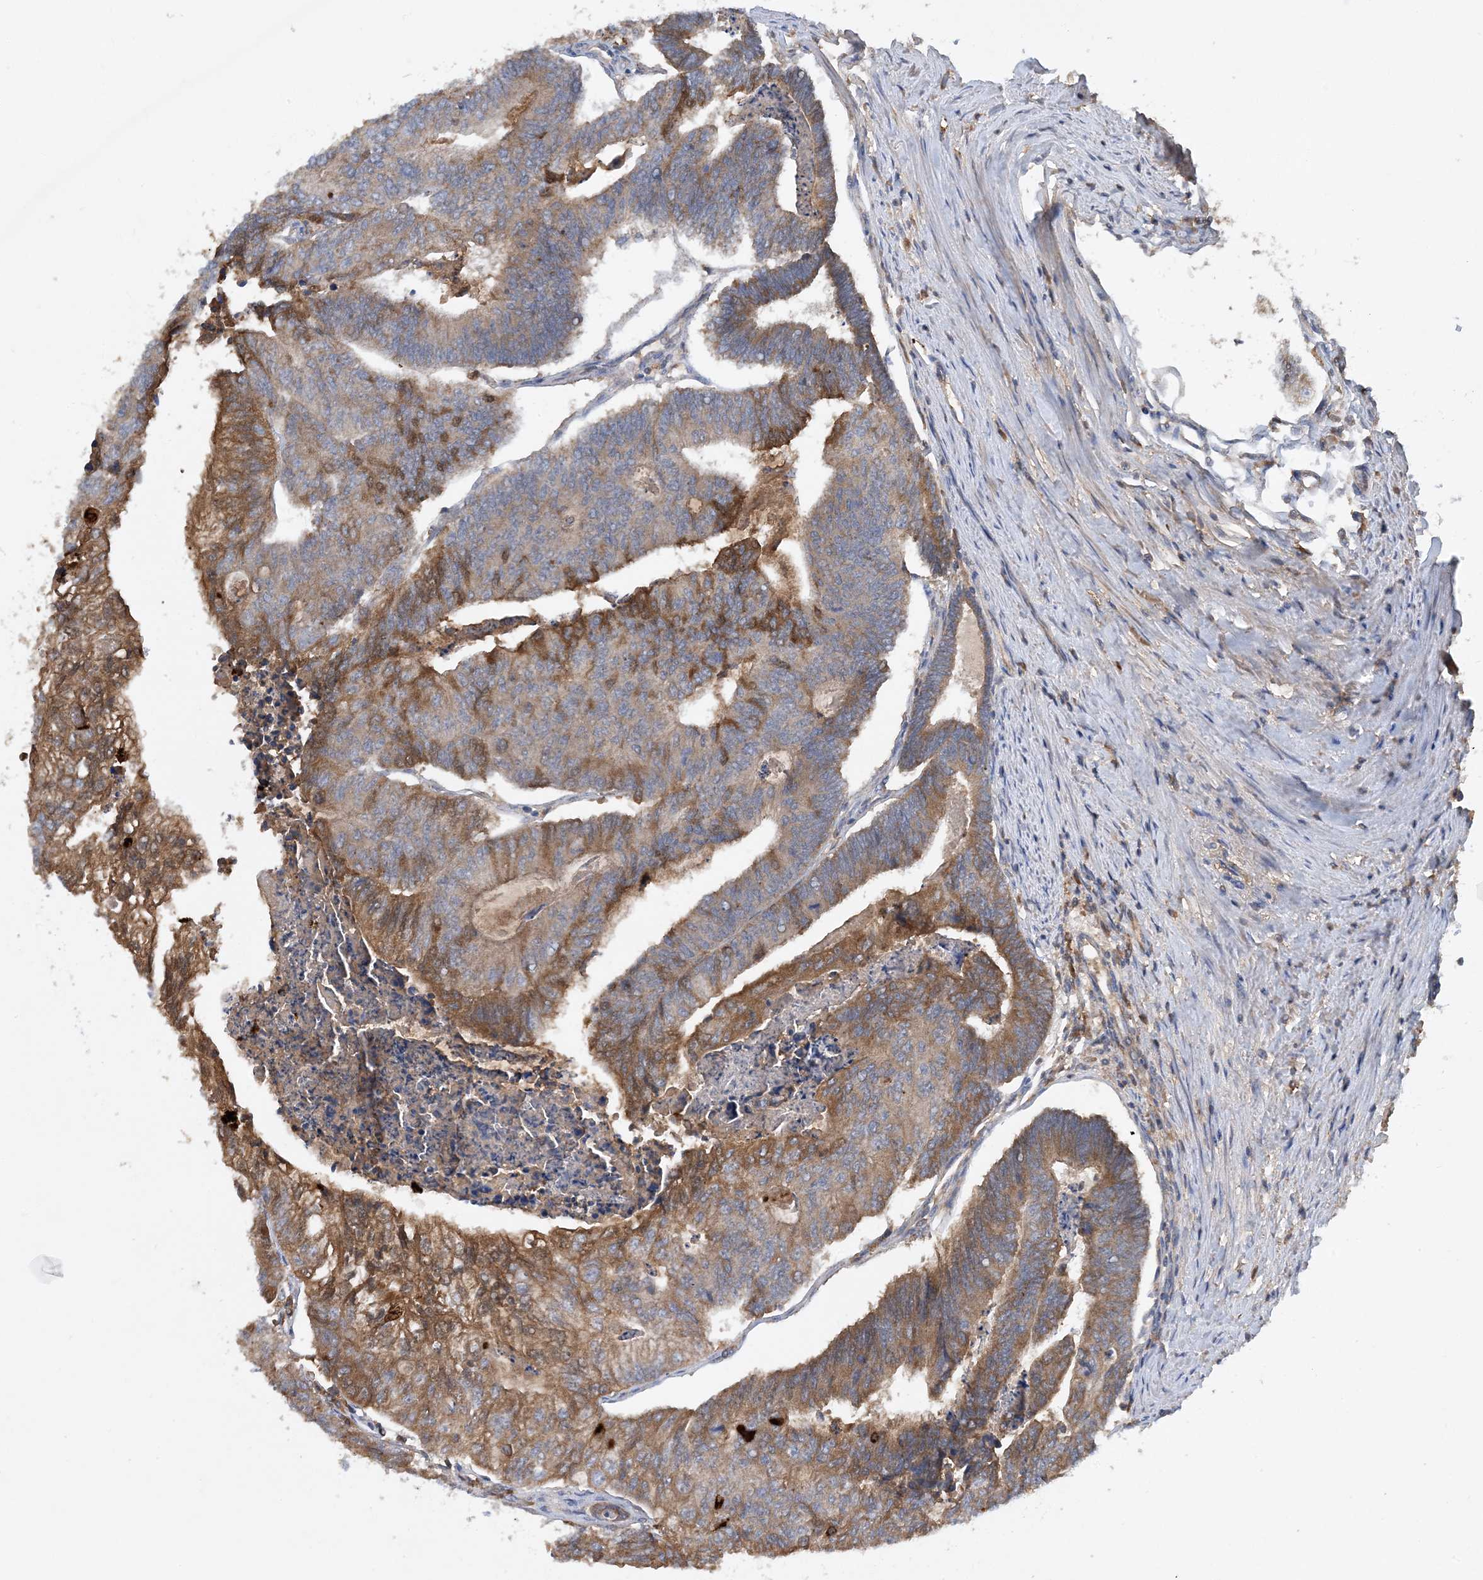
{"staining": {"intensity": "strong", "quantity": "<25%", "location": "cytoplasmic/membranous"}, "tissue": "colorectal cancer", "cell_type": "Tumor cells", "image_type": "cancer", "snomed": [{"axis": "morphology", "description": "Adenocarcinoma, NOS"}, {"axis": "topography", "description": "Colon"}], "caption": "Strong cytoplasmic/membranous positivity for a protein is identified in about <25% of tumor cells of colorectal cancer using IHC.", "gene": "STK19", "patient": {"sex": "female", "age": 67}}